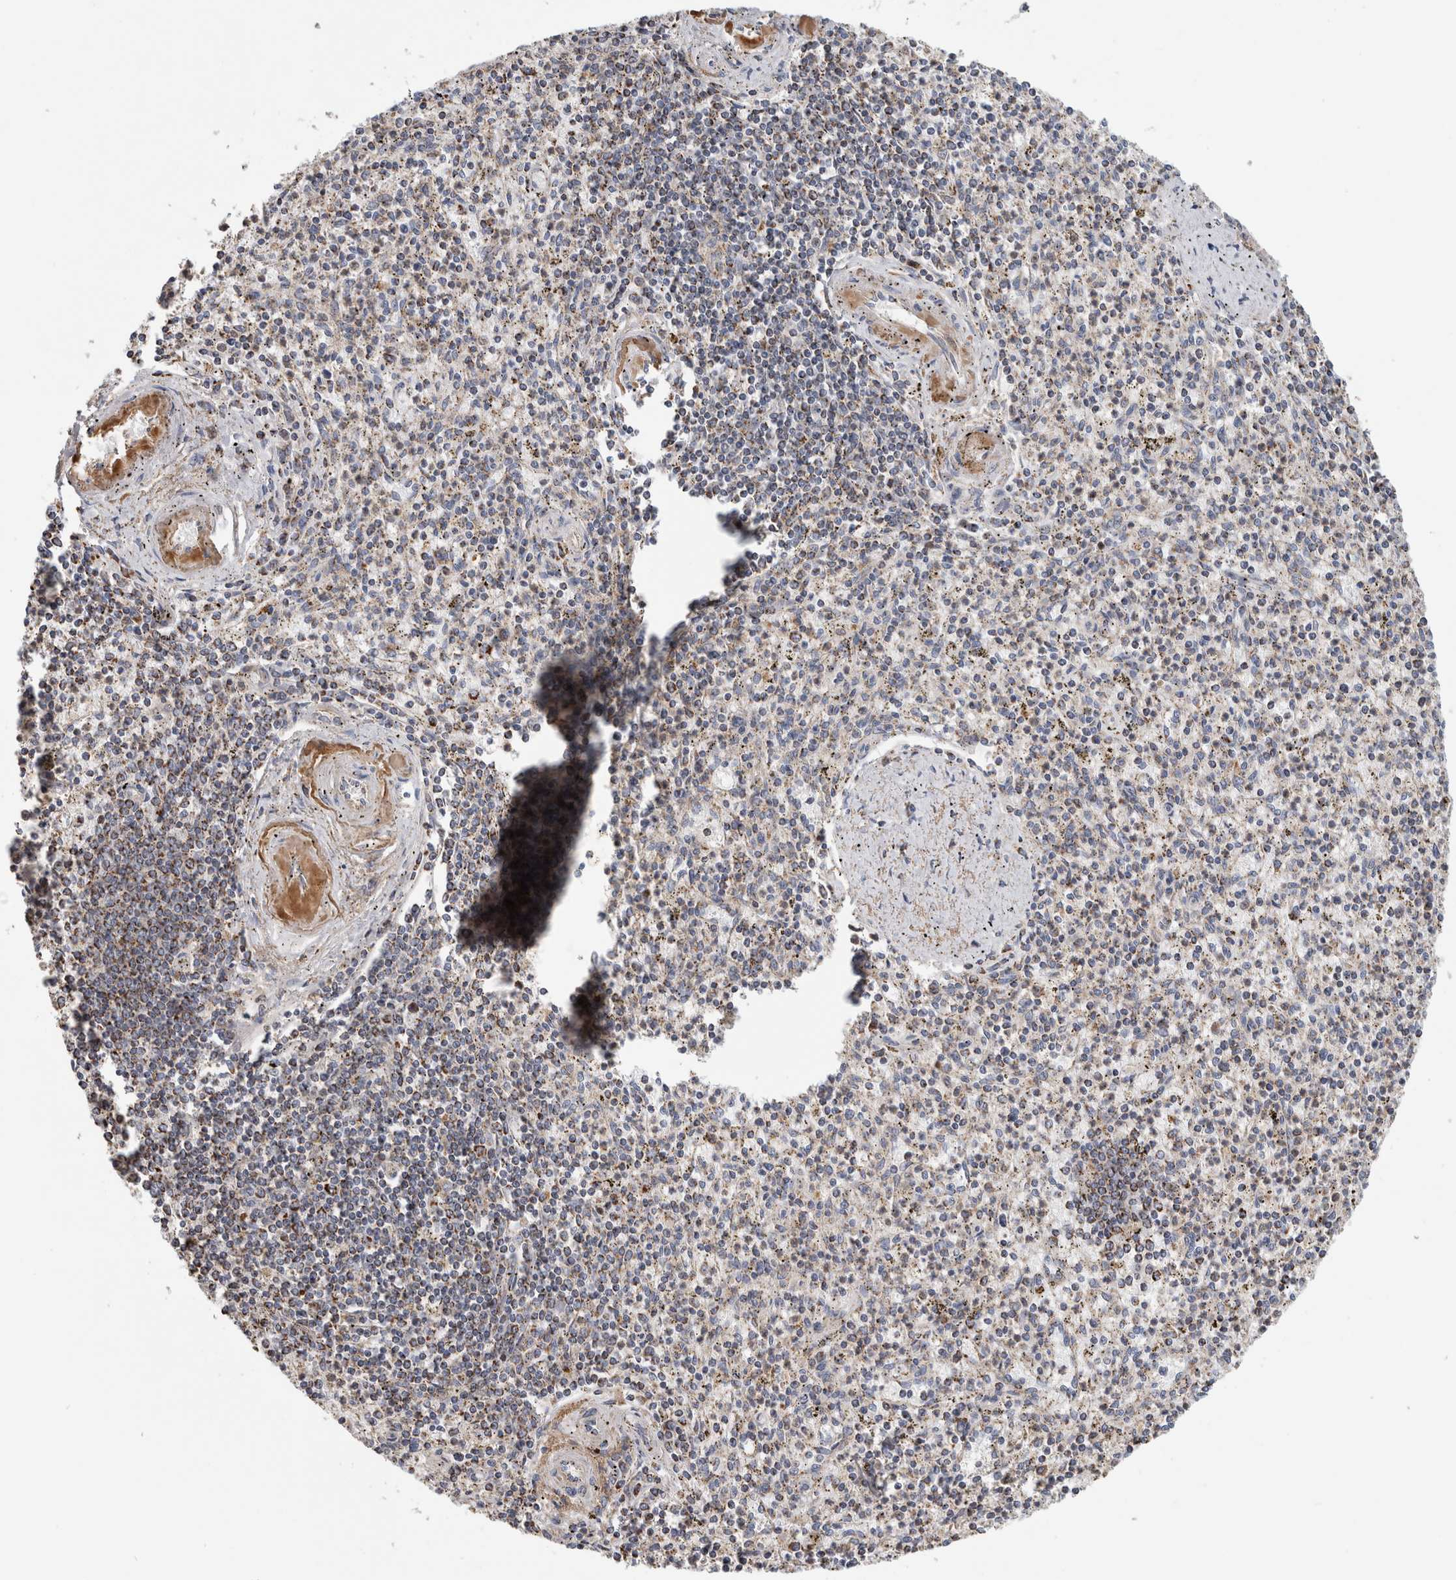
{"staining": {"intensity": "negative", "quantity": "none", "location": "none"}, "tissue": "spleen", "cell_type": "Cells in red pulp", "image_type": "normal", "snomed": [{"axis": "morphology", "description": "Normal tissue, NOS"}, {"axis": "topography", "description": "Spleen"}], "caption": "The photomicrograph reveals no significant expression in cells in red pulp of spleen. Nuclei are stained in blue.", "gene": "ST8SIA1", "patient": {"sex": "male", "age": 72}}